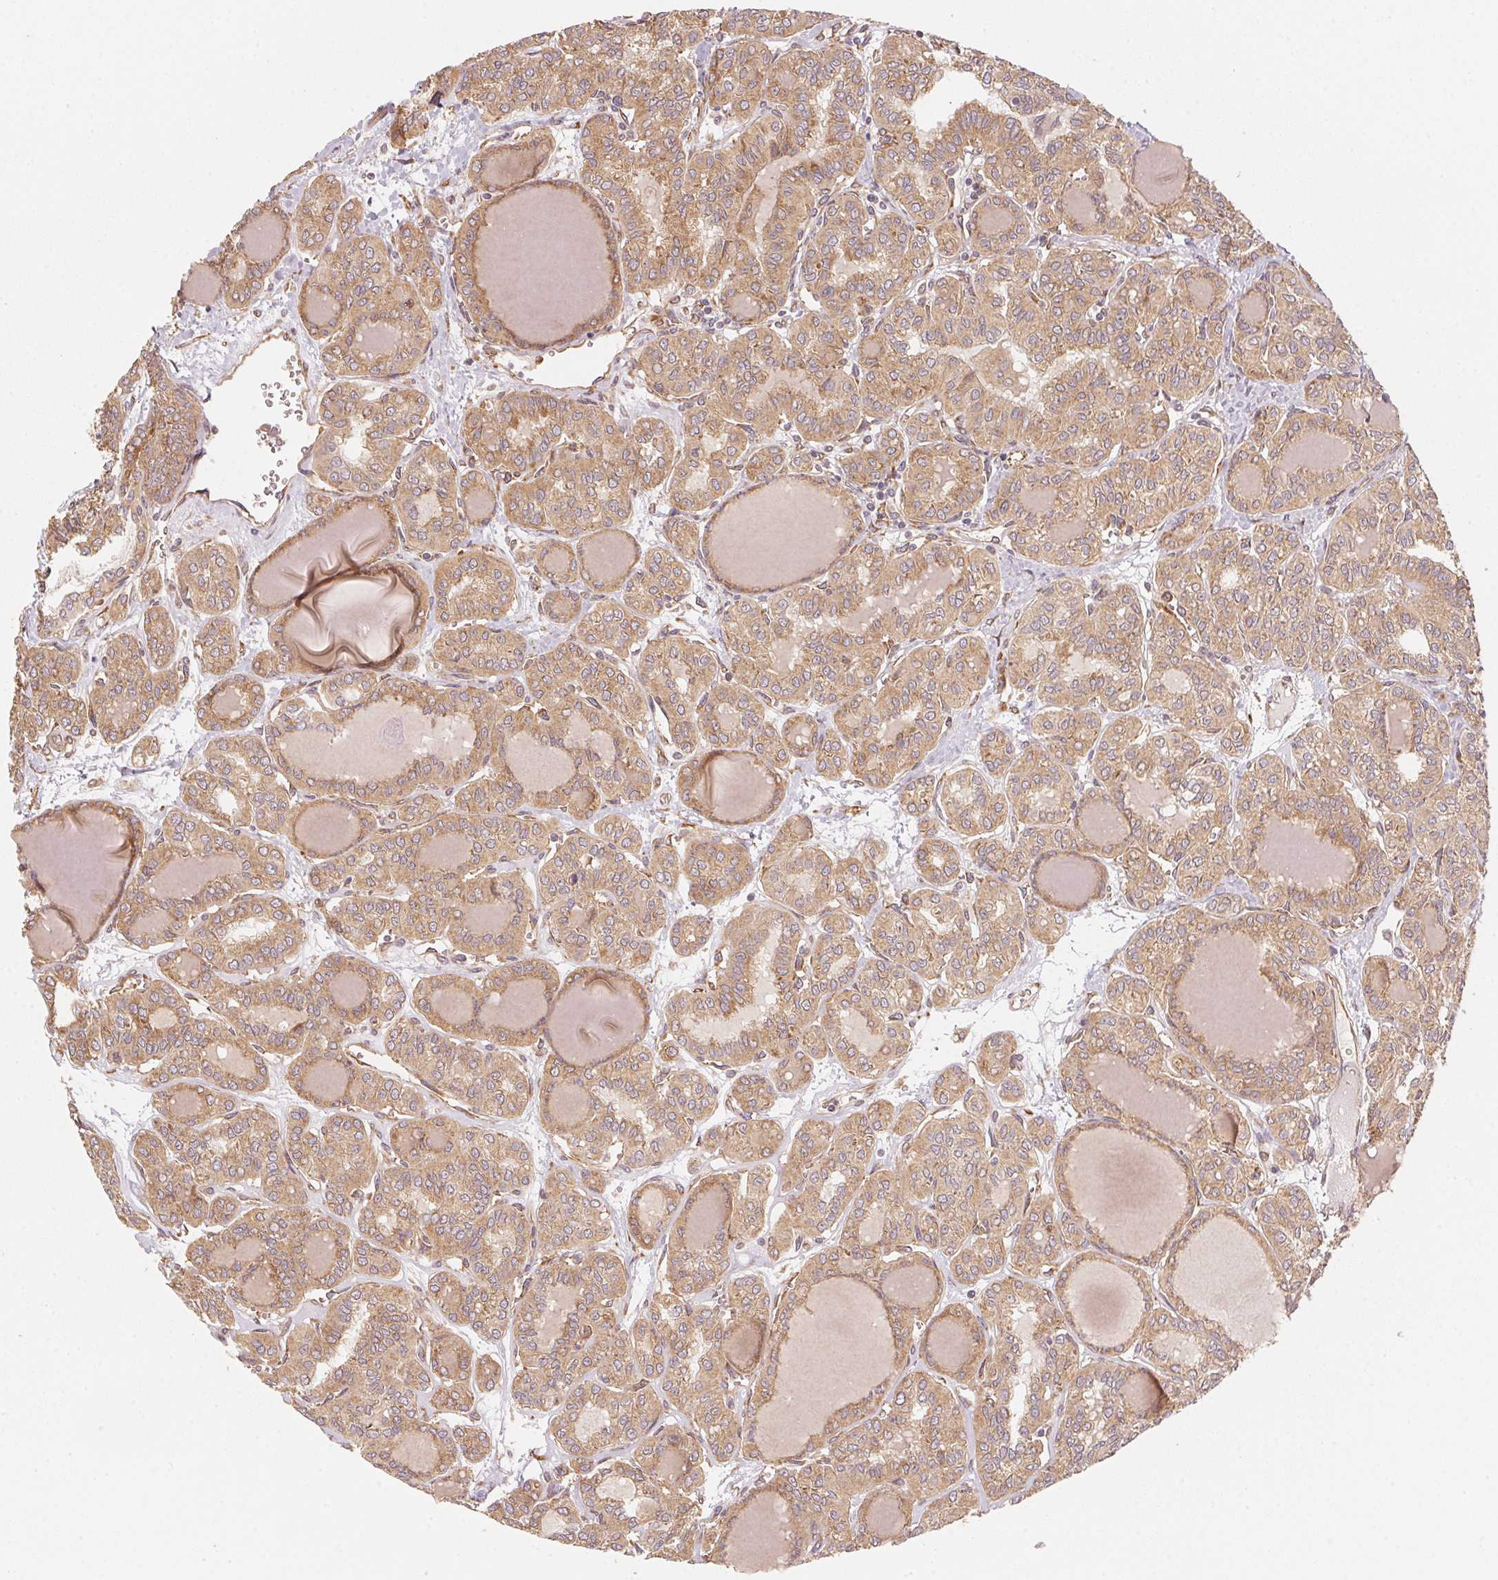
{"staining": {"intensity": "moderate", "quantity": ">75%", "location": "cytoplasmic/membranous"}, "tissue": "thyroid cancer", "cell_type": "Tumor cells", "image_type": "cancer", "snomed": [{"axis": "morphology", "description": "Papillary adenocarcinoma, NOS"}, {"axis": "topography", "description": "Thyroid gland"}], "caption": "Protein expression analysis of human thyroid papillary adenocarcinoma reveals moderate cytoplasmic/membranous expression in about >75% of tumor cells.", "gene": "STRN4", "patient": {"sex": "female", "age": 41}}